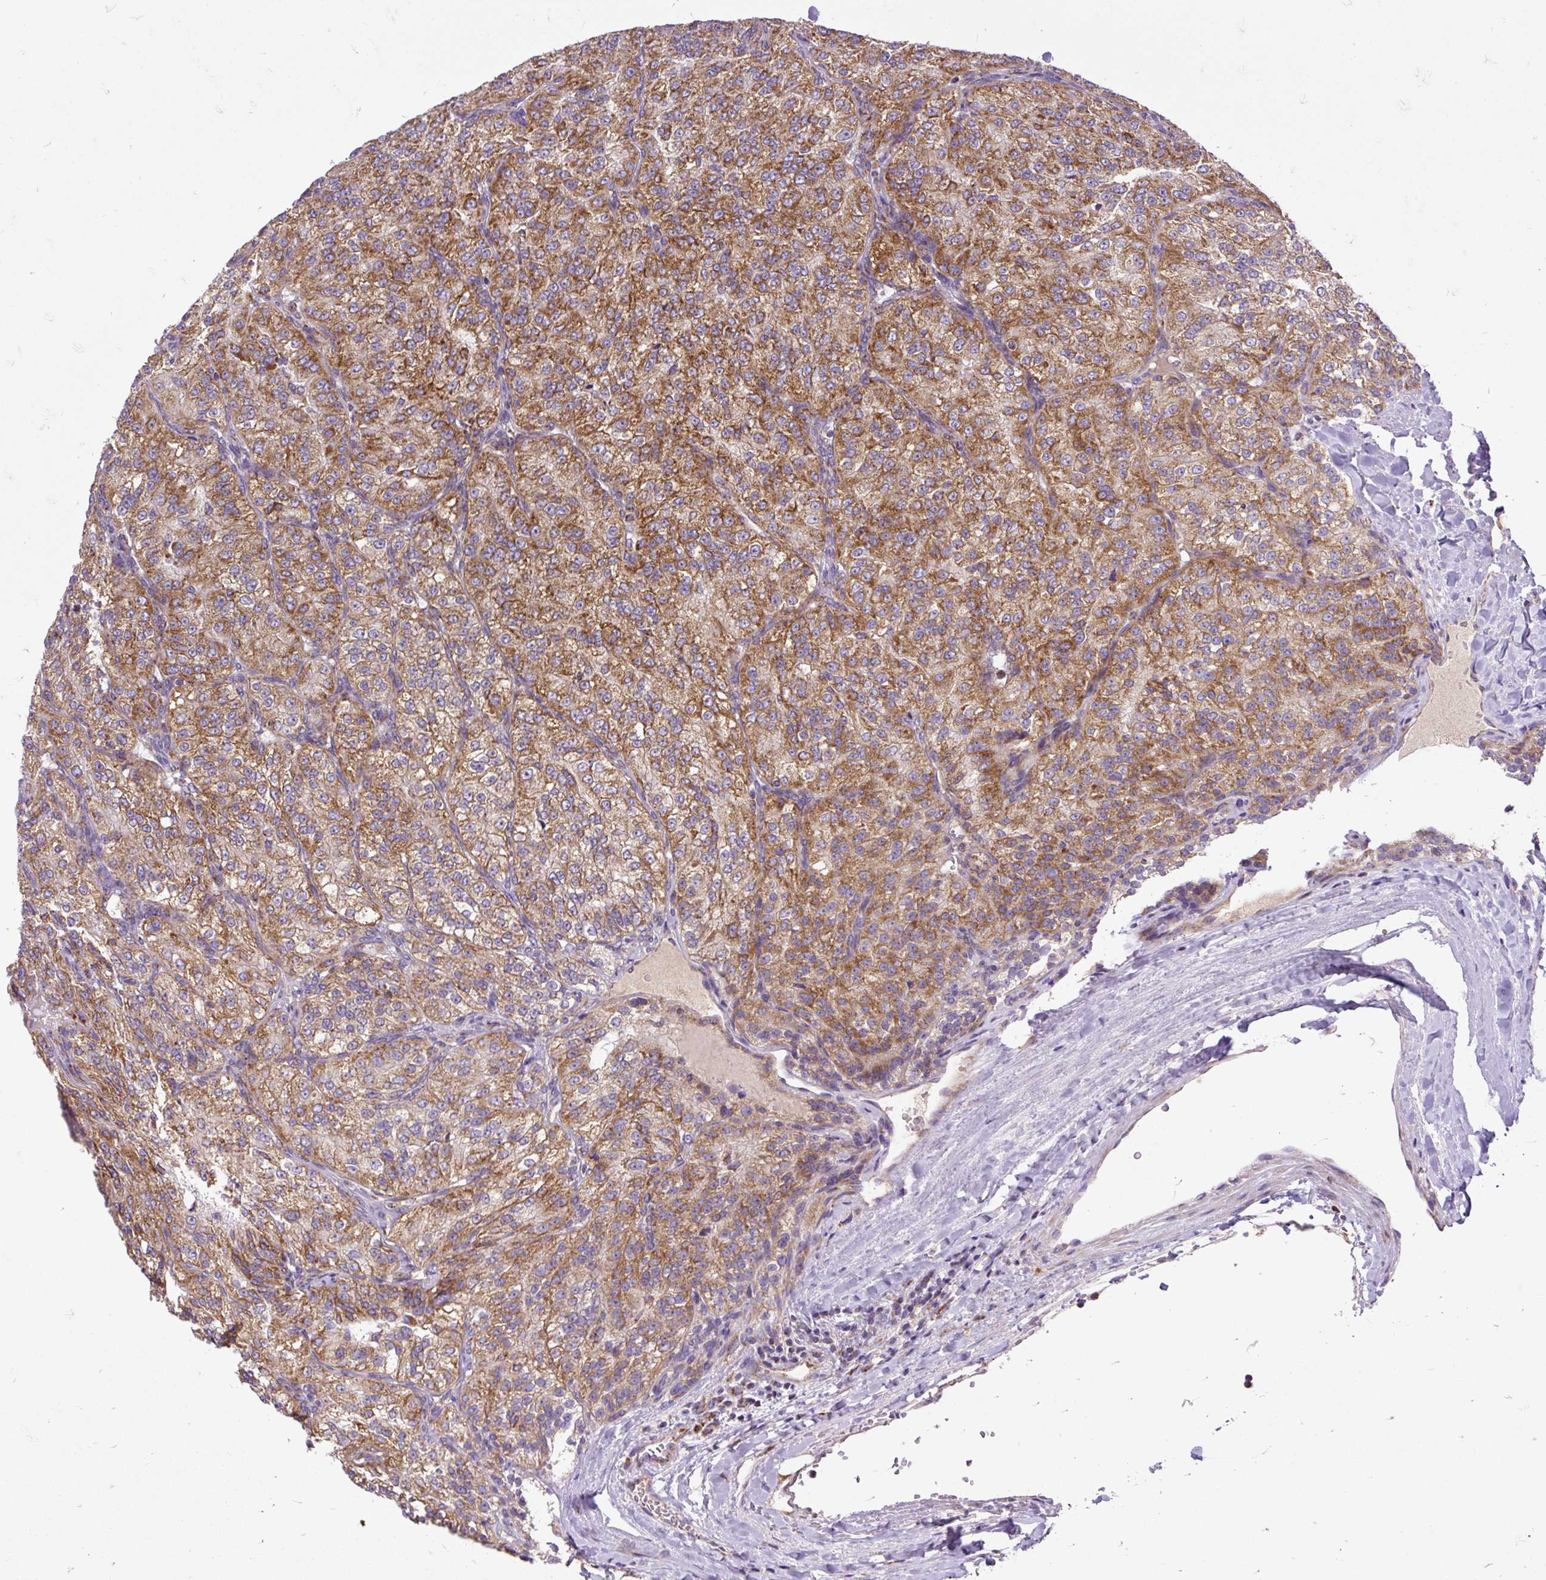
{"staining": {"intensity": "moderate", "quantity": ">75%", "location": "cytoplasmic/membranous"}, "tissue": "renal cancer", "cell_type": "Tumor cells", "image_type": "cancer", "snomed": [{"axis": "morphology", "description": "Adenocarcinoma, NOS"}, {"axis": "topography", "description": "Kidney"}], "caption": "IHC histopathology image of adenocarcinoma (renal) stained for a protein (brown), which displays medium levels of moderate cytoplasmic/membranous staining in about >75% of tumor cells.", "gene": "TOMM40", "patient": {"sex": "female", "age": 63}}